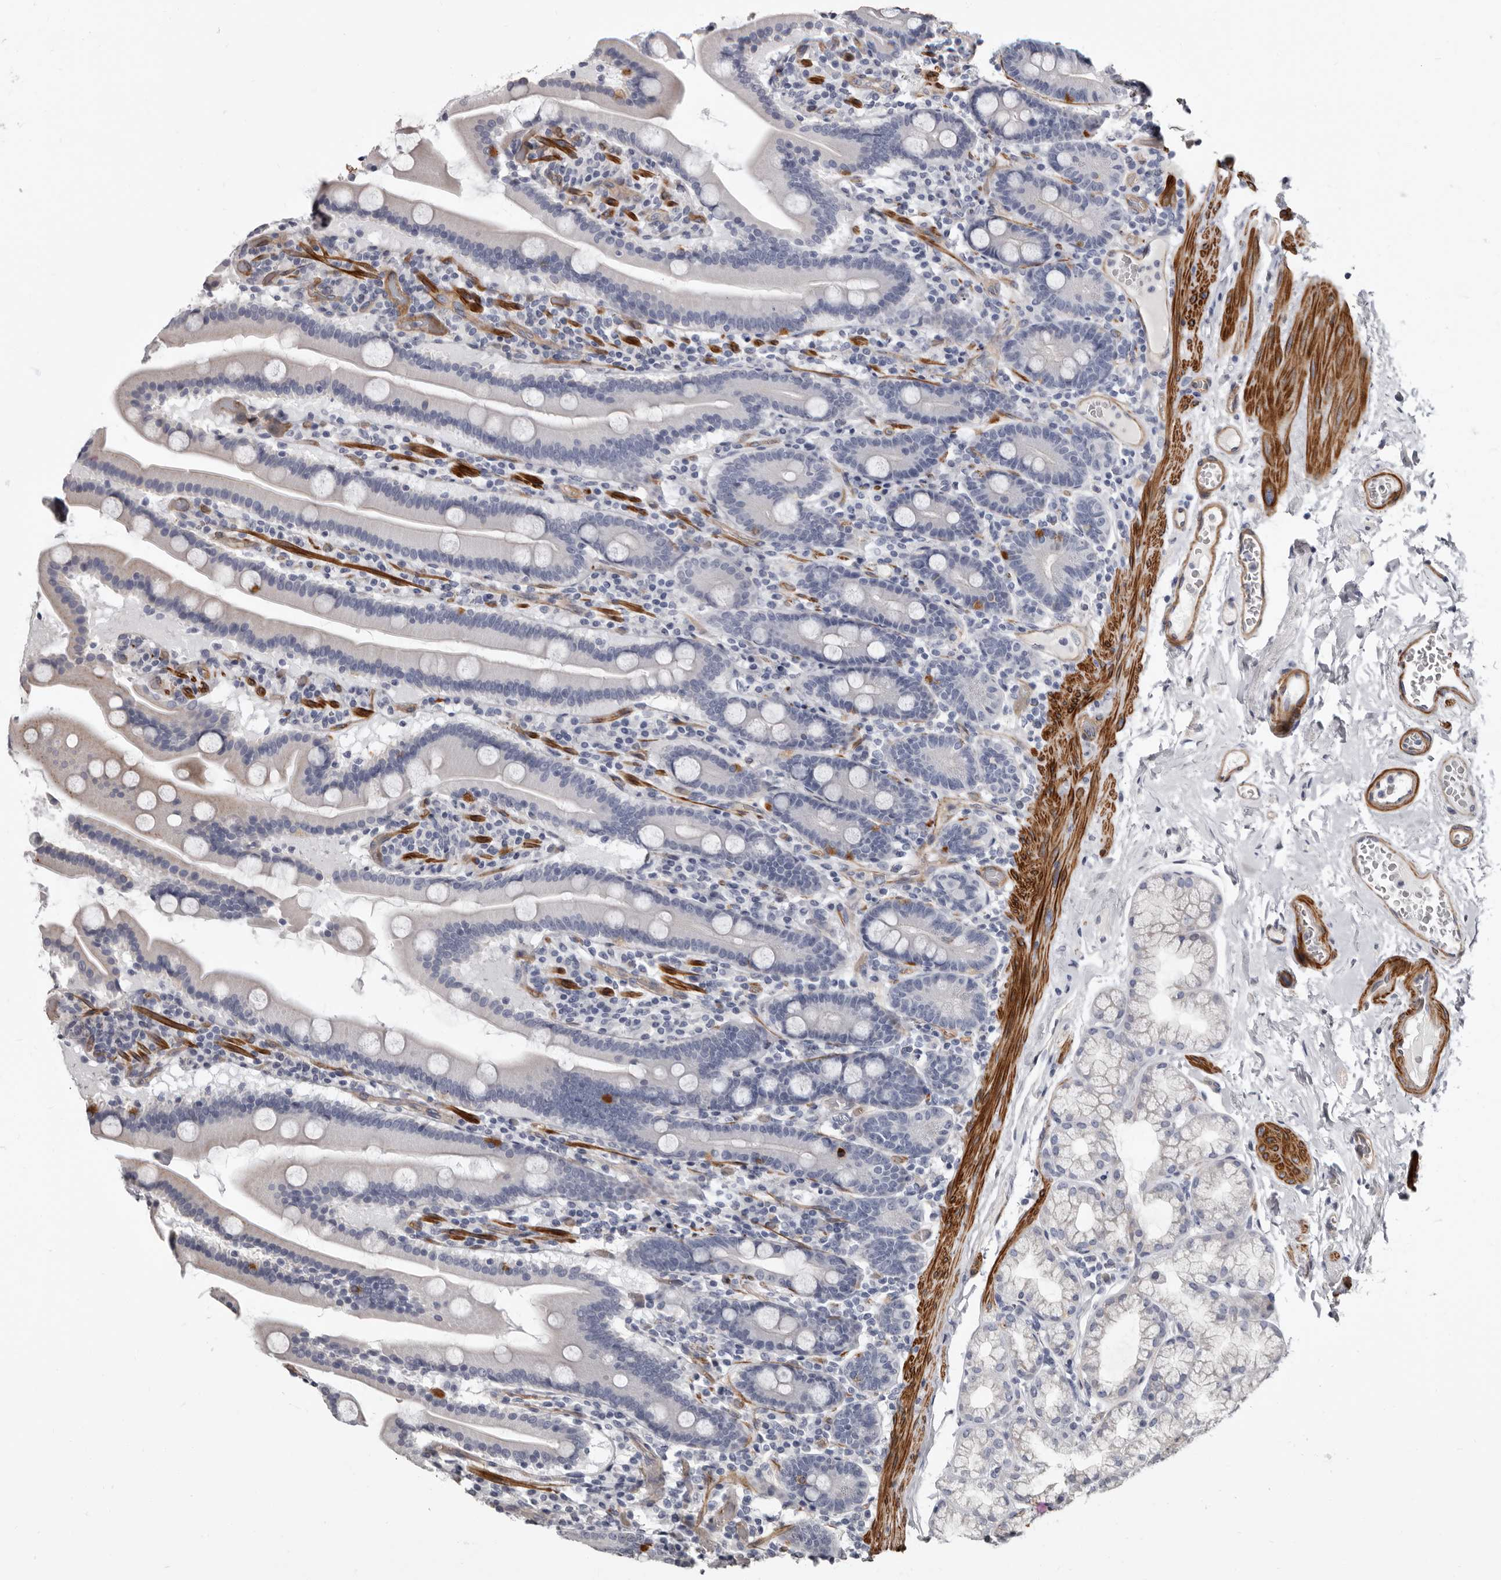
{"staining": {"intensity": "negative", "quantity": "none", "location": "none"}, "tissue": "duodenum", "cell_type": "Glandular cells", "image_type": "normal", "snomed": [{"axis": "morphology", "description": "Normal tissue, NOS"}, {"axis": "topography", "description": "Duodenum"}], "caption": "The micrograph displays no significant expression in glandular cells of duodenum.", "gene": "ADGRL4", "patient": {"sex": "male", "age": 55}}